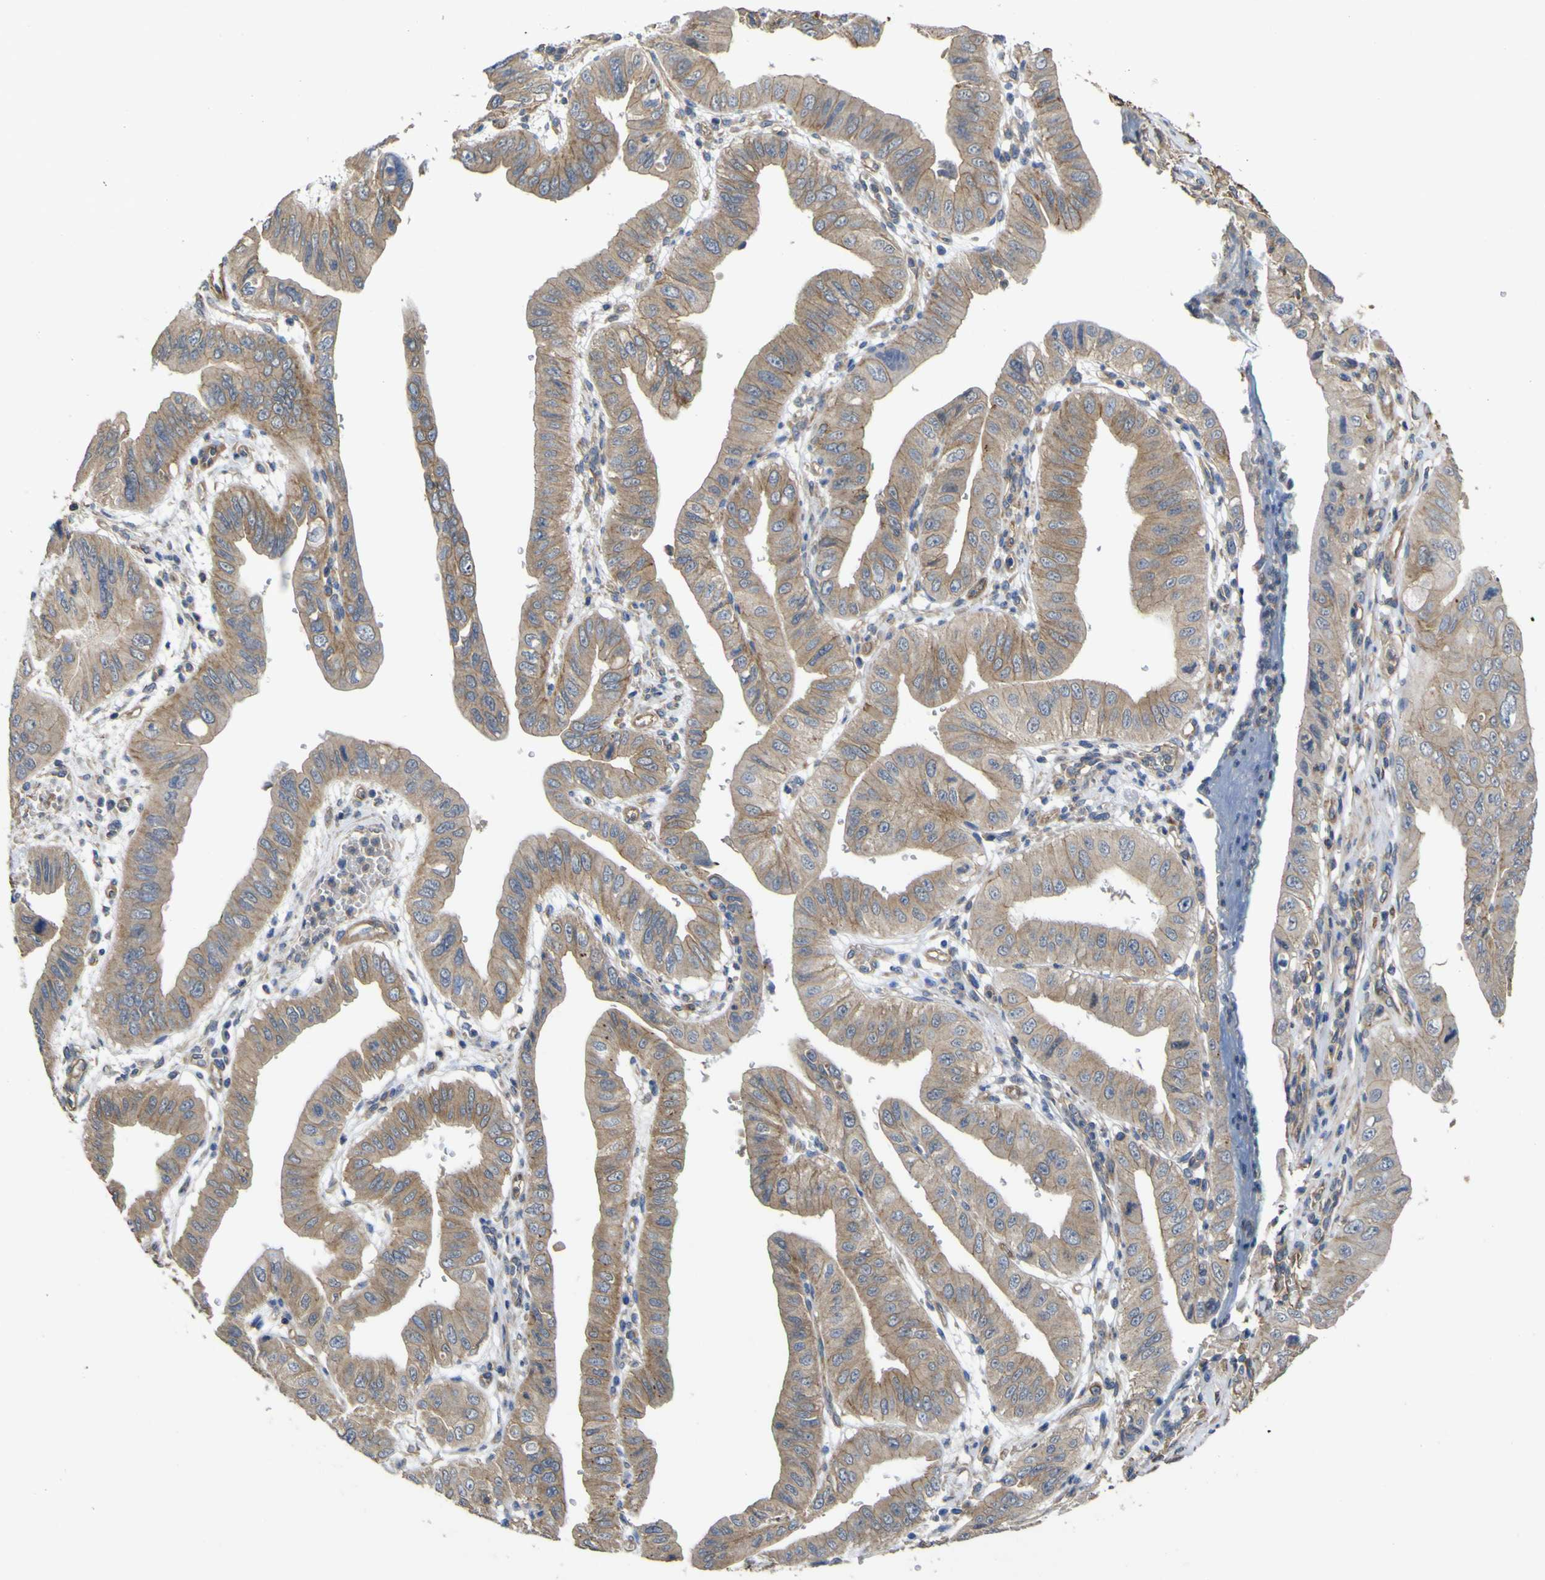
{"staining": {"intensity": "moderate", "quantity": ">75%", "location": "cytoplasmic/membranous"}, "tissue": "pancreatic cancer", "cell_type": "Tumor cells", "image_type": "cancer", "snomed": [{"axis": "morphology", "description": "Normal tissue, NOS"}, {"axis": "topography", "description": "Lymph node"}], "caption": "Immunohistochemistry (IHC) staining of pancreatic cancer, which displays medium levels of moderate cytoplasmic/membranous positivity in about >75% of tumor cells indicating moderate cytoplasmic/membranous protein positivity. The staining was performed using DAB (brown) for protein detection and nuclei were counterstained in hematoxylin (blue).", "gene": "TNFSF15", "patient": {"sex": "male", "age": 50}}